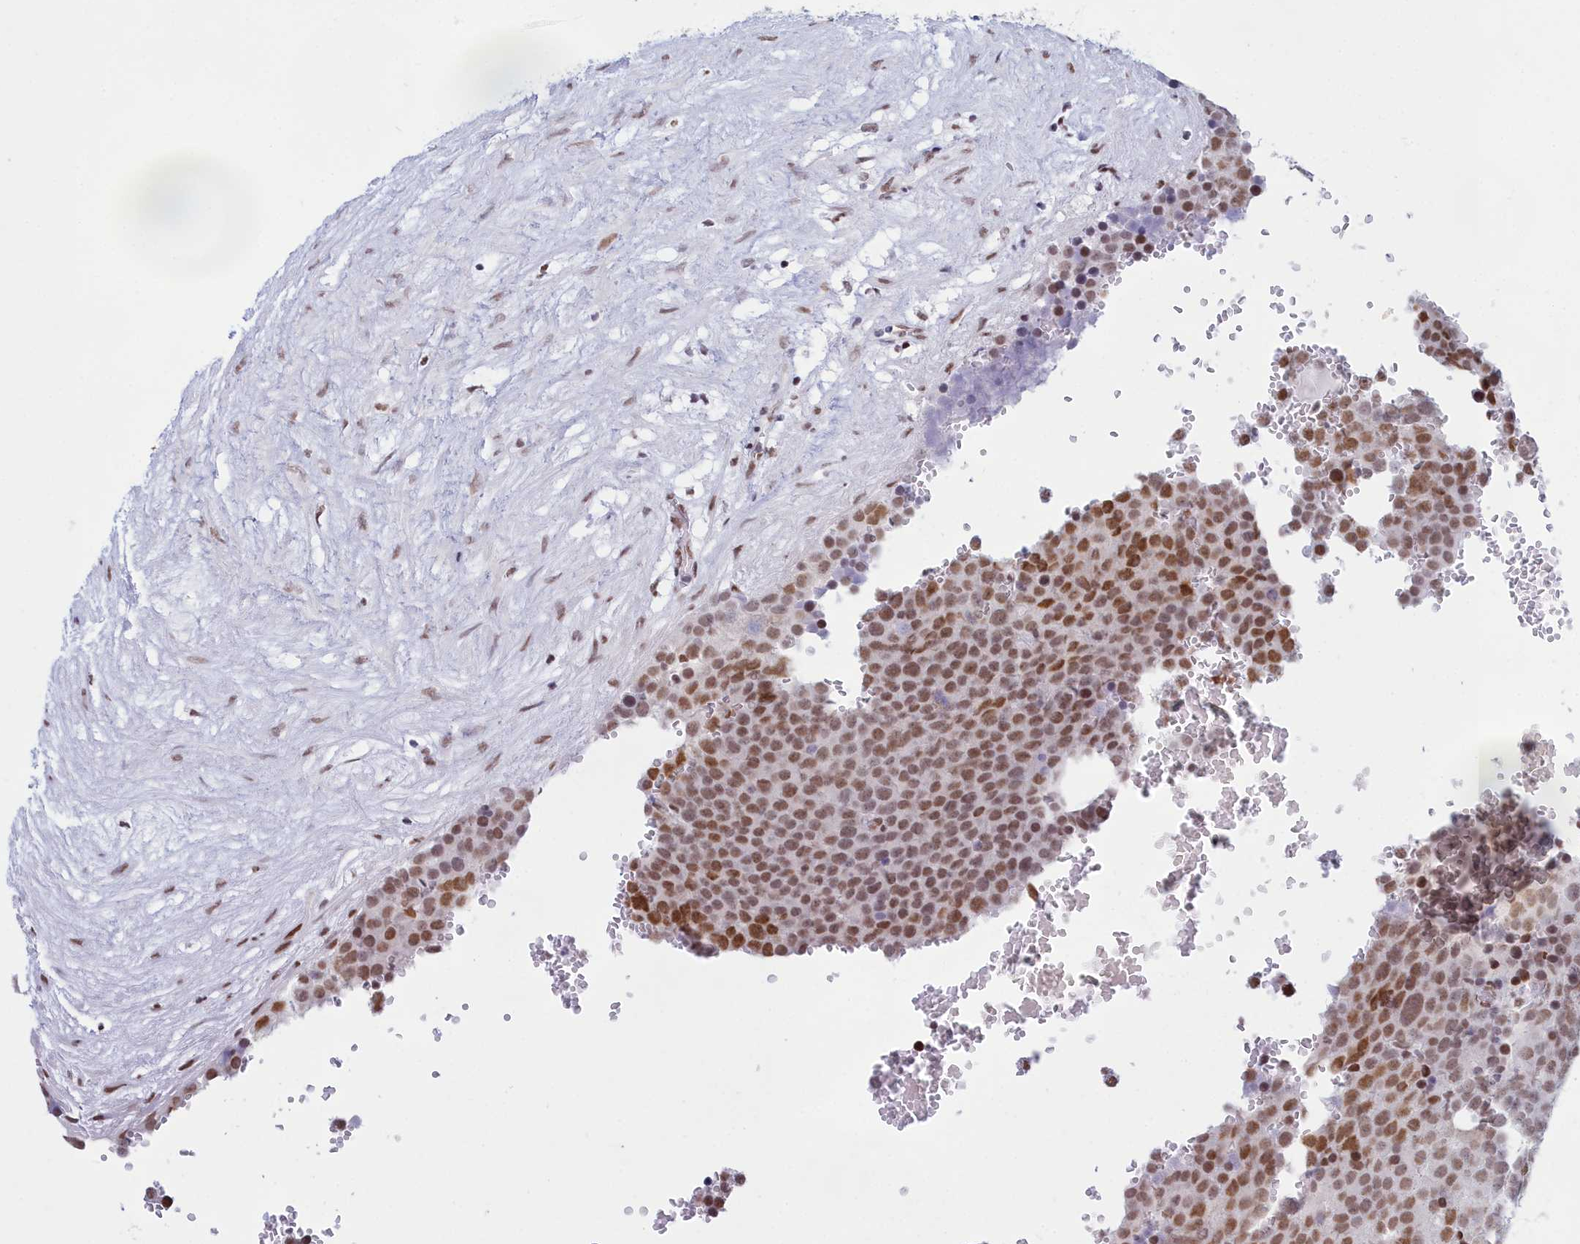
{"staining": {"intensity": "moderate", "quantity": ">75%", "location": "nuclear"}, "tissue": "testis cancer", "cell_type": "Tumor cells", "image_type": "cancer", "snomed": [{"axis": "morphology", "description": "Seminoma, NOS"}, {"axis": "topography", "description": "Testis"}], "caption": "Testis cancer (seminoma) stained with IHC exhibits moderate nuclear expression in approximately >75% of tumor cells.", "gene": "CDC26", "patient": {"sex": "male", "age": 71}}